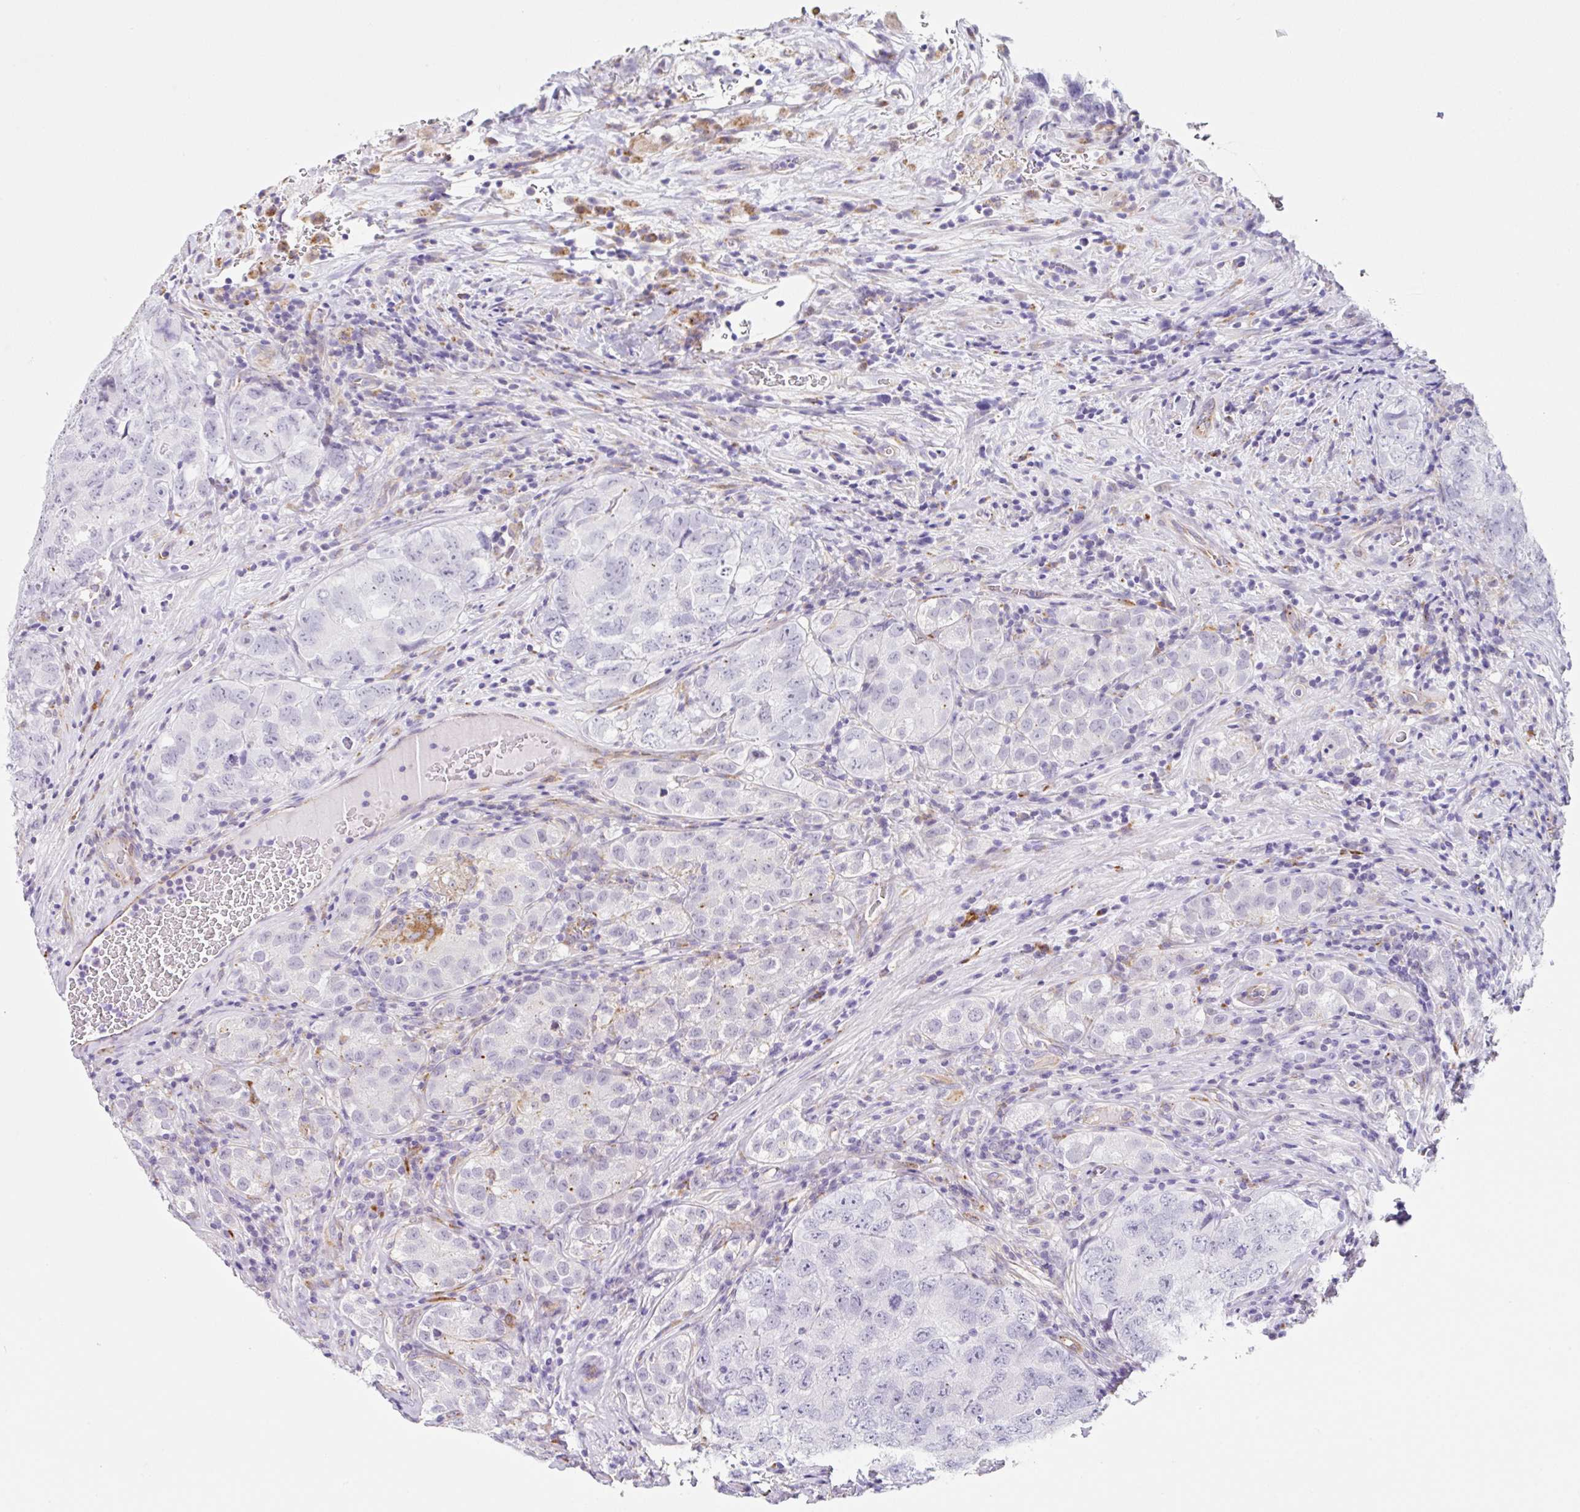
{"staining": {"intensity": "negative", "quantity": "none", "location": "none"}, "tissue": "testis cancer", "cell_type": "Tumor cells", "image_type": "cancer", "snomed": [{"axis": "morphology", "description": "Seminoma, NOS"}, {"axis": "morphology", "description": "Carcinoma, Embryonal, NOS"}, {"axis": "topography", "description": "Testis"}], "caption": "Tumor cells show no significant staining in testis cancer. Nuclei are stained in blue.", "gene": "DKK4", "patient": {"sex": "male", "age": 43}}